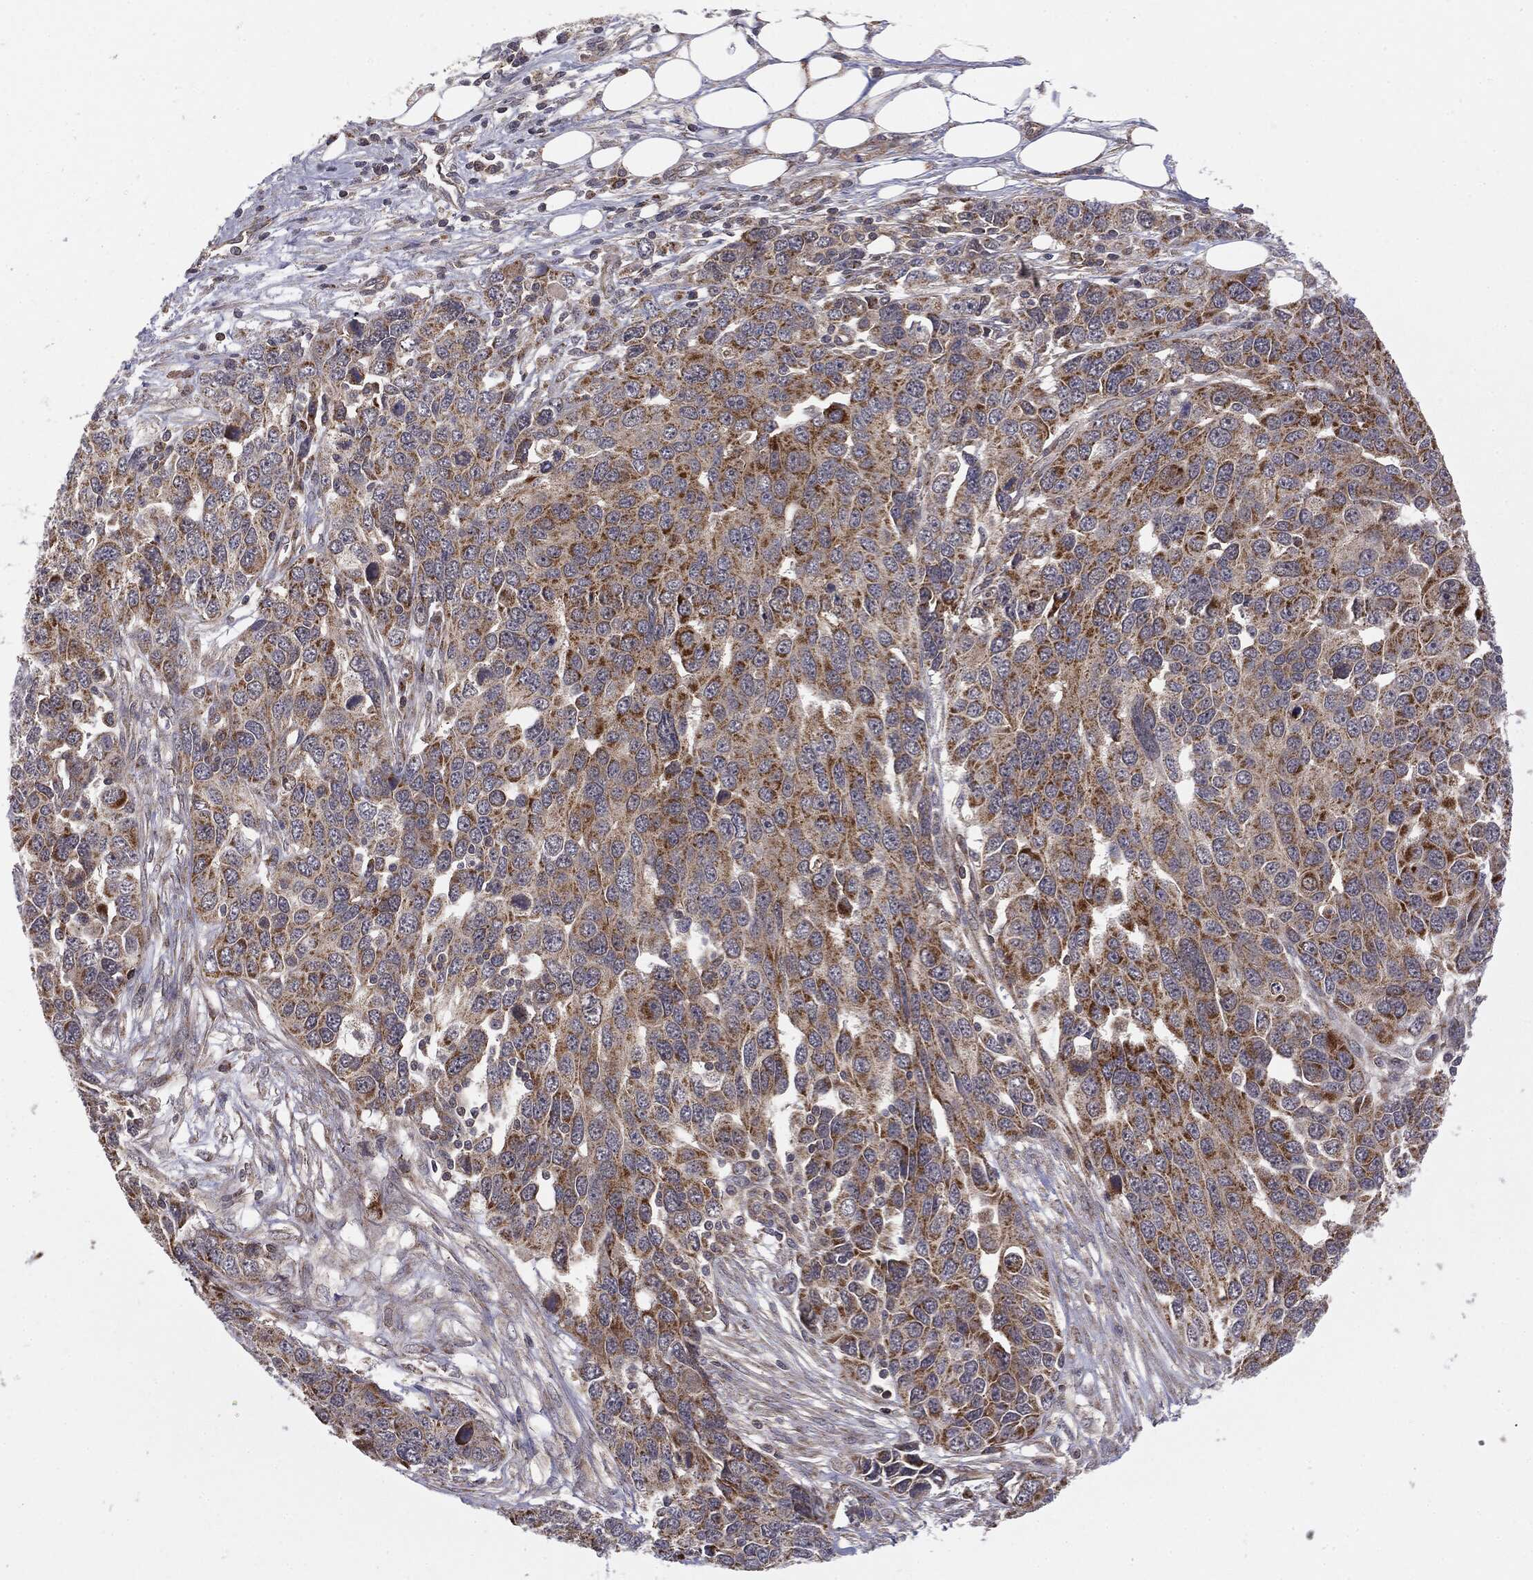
{"staining": {"intensity": "strong", "quantity": "25%-75%", "location": "cytoplasmic/membranous"}, "tissue": "ovarian cancer", "cell_type": "Tumor cells", "image_type": "cancer", "snomed": [{"axis": "morphology", "description": "Cystadenocarcinoma, serous, NOS"}, {"axis": "topography", "description": "Ovary"}], "caption": "IHC histopathology image of human serous cystadenocarcinoma (ovarian) stained for a protein (brown), which reveals high levels of strong cytoplasmic/membranous staining in about 25%-75% of tumor cells.", "gene": "MTOR", "patient": {"sex": "female", "age": 76}}